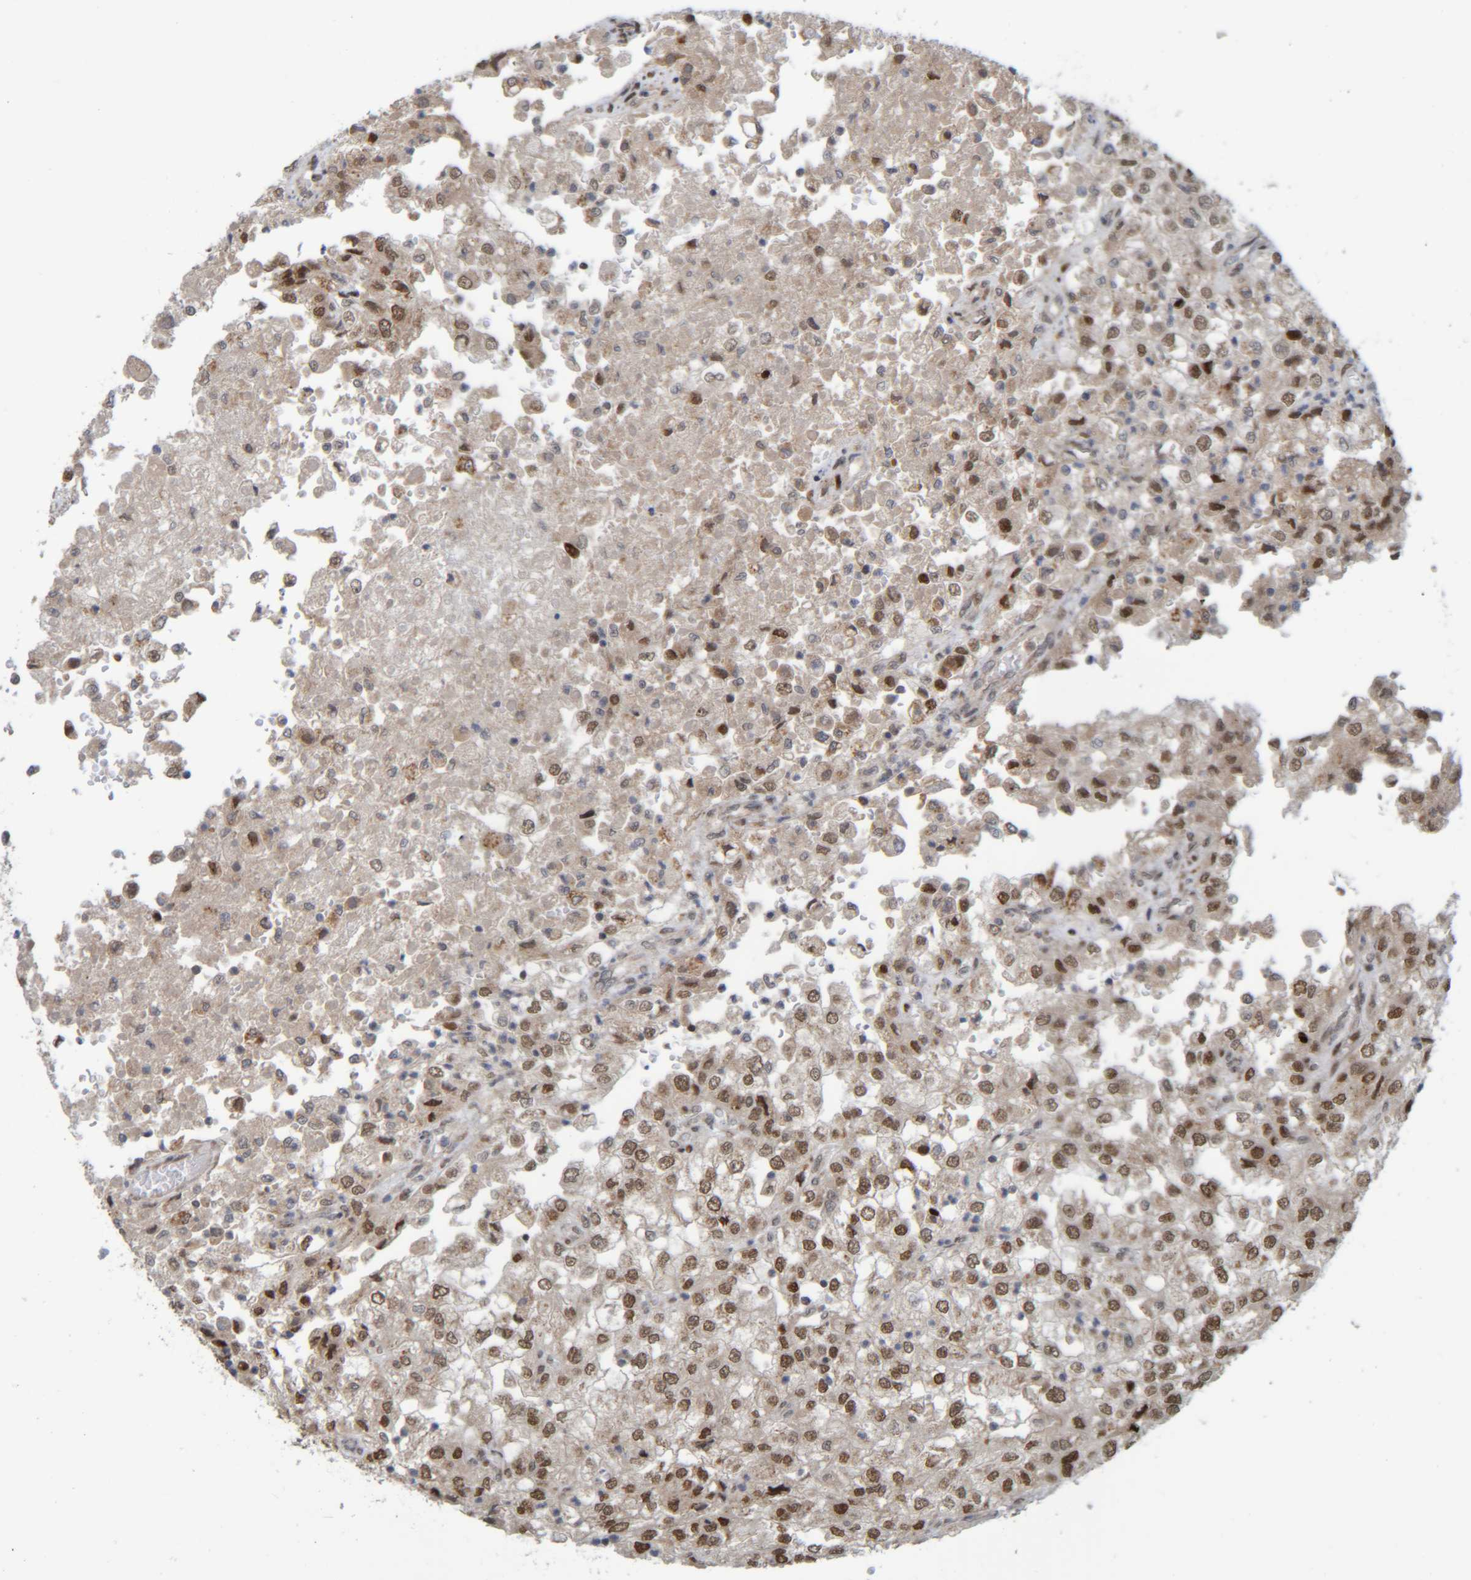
{"staining": {"intensity": "moderate", "quantity": ">75%", "location": "nuclear"}, "tissue": "renal cancer", "cell_type": "Tumor cells", "image_type": "cancer", "snomed": [{"axis": "morphology", "description": "Adenocarcinoma, NOS"}, {"axis": "topography", "description": "Kidney"}], "caption": "IHC (DAB (3,3'-diaminobenzidine)) staining of human renal cancer reveals moderate nuclear protein positivity in approximately >75% of tumor cells.", "gene": "CCDC57", "patient": {"sex": "female", "age": 54}}